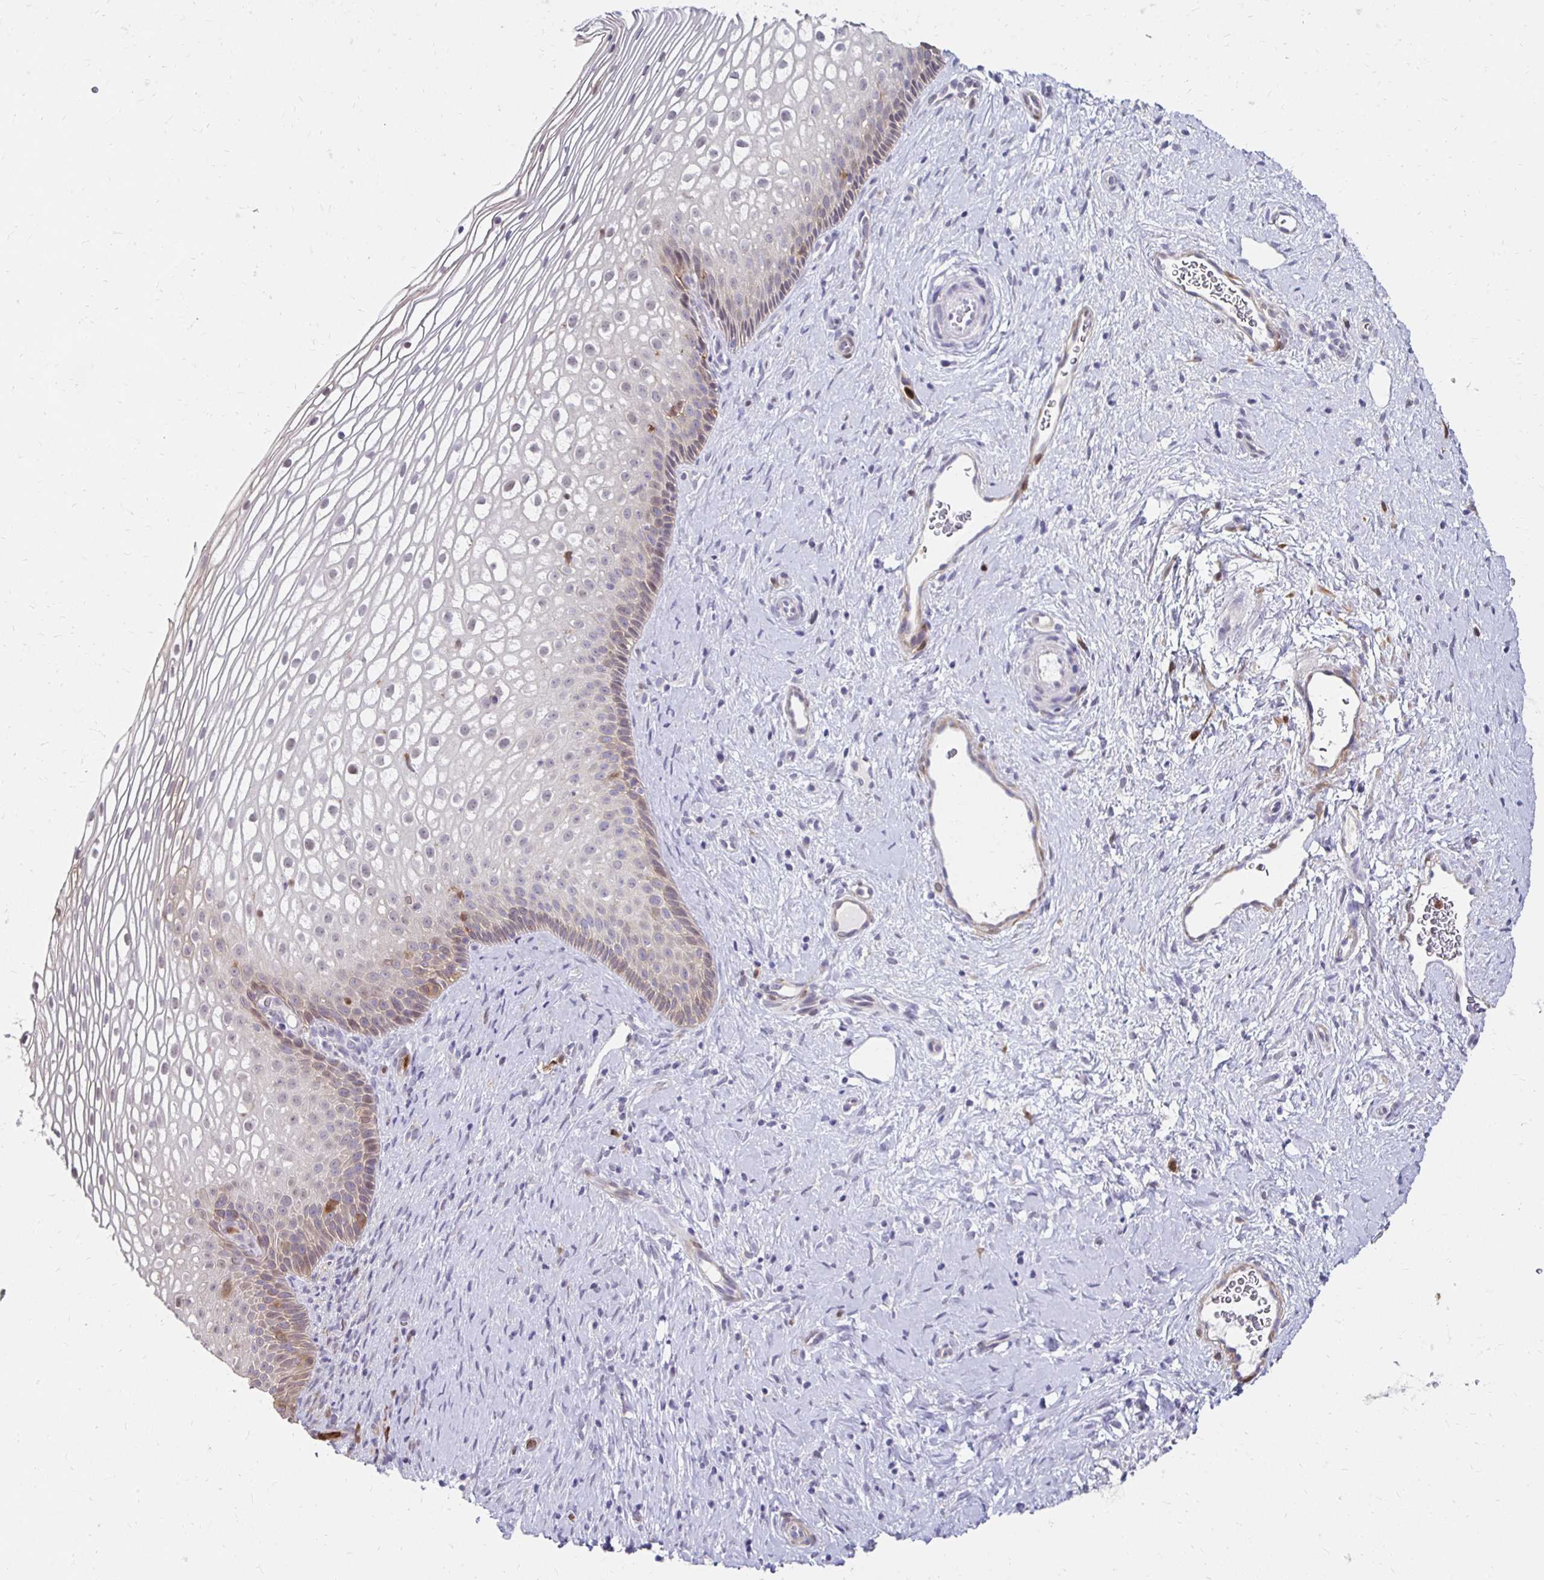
{"staining": {"intensity": "weak", "quantity": "<25%", "location": "cytoplasmic/membranous"}, "tissue": "cervix", "cell_type": "Squamous epithelial cells", "image_type": "normal", "snomed": [{"axis": "morphology", "description": "Normal tissue, NOS"}, {"axis": "topography", "description": "Cervix"}], "caption": "Histopathology image shows no protein expression in squamous epithelial cells of benign cervix. The staining was performed using DAB to visualize the protein expression in brown, while the nuclei were stained in blue with hematoxylin (Magnification: 20x).", "gene": "PADI2", "patient": {"sex": "female", "age": 34}}